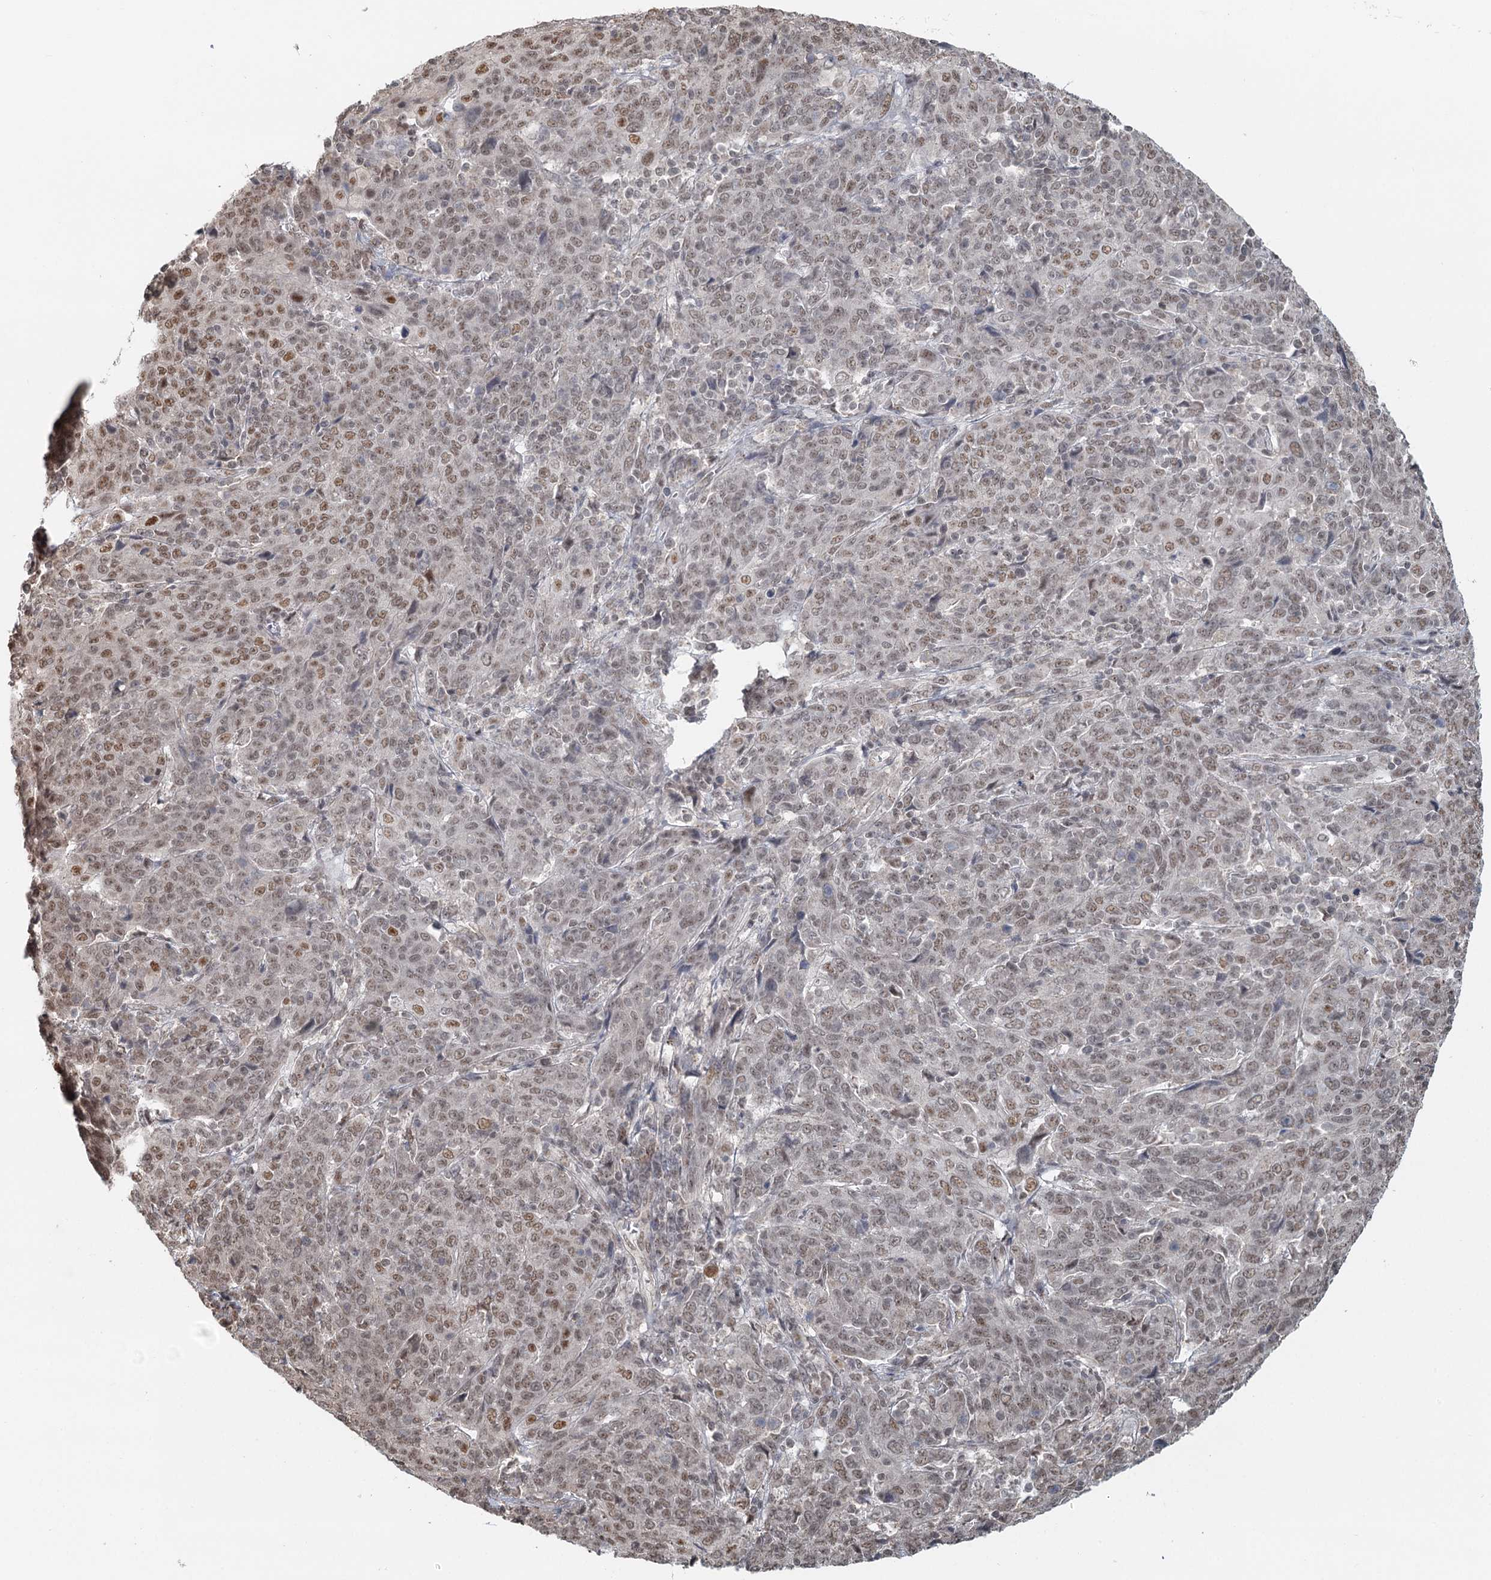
{"staining": {"intensity": "weak", "quantity": "25%-75%", "location": "nuclear"}, "tissue": "cervical cancer", "cell_type": "Tumor cells", "image_type": "cancer", "snomed": [{"axis": "morphology", "description": "Squamous cell carcinoma, NOS"}, {"axis": "topography", "description": "Cervix"}], "caption": "Immunohistochemistry (DAB (3,3'-diaminobenzidine)) staining of squamous cell carcinoma (cervical) shows weak nuclear protein expression in about 25%-75% of tumor cells.", "gene": "GPALPP1", "patient": {"sex": "female", "age": 67}}